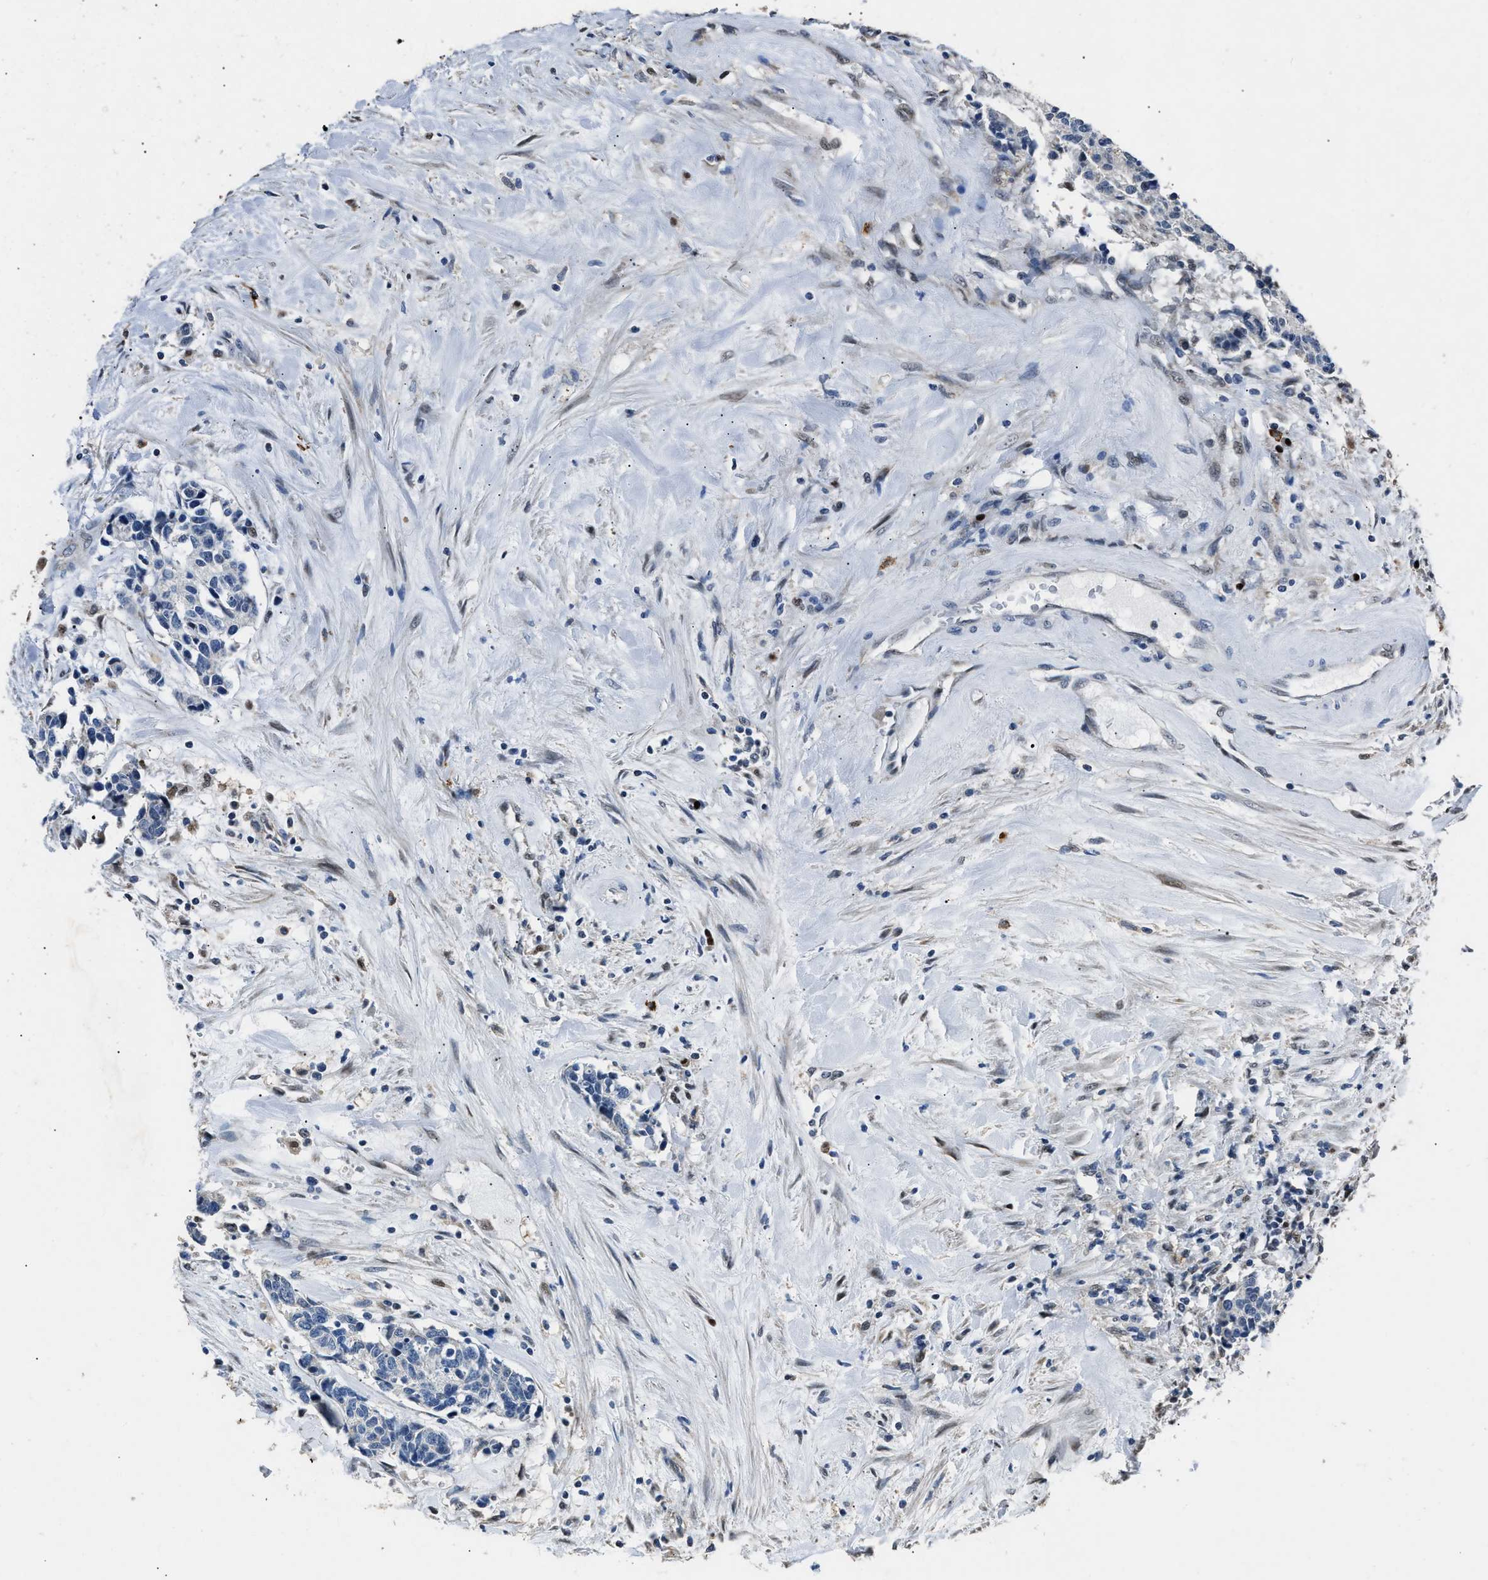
{"staining": {"intensity": "negative", "quantity": "none", "location": "none"}, "tissue": "carcinoid", "cell_type": "Tumor cells", "image_type": "cancer", "snomed": [{"axis": "morphology", "description": "Carcinoma, NOS"}, {"axis": "morphology", "description": "Carcinoid, malignant, NOS"}, {"axis": "topography", "description": "Urinary bladder"}], "caption": "Tumor cells are negative for brown protein staining in carcinoid (malignant). Nuclei are stained in blue.", "gene": "NSUN5", "patient": {"sex": "male", "age": 57}}